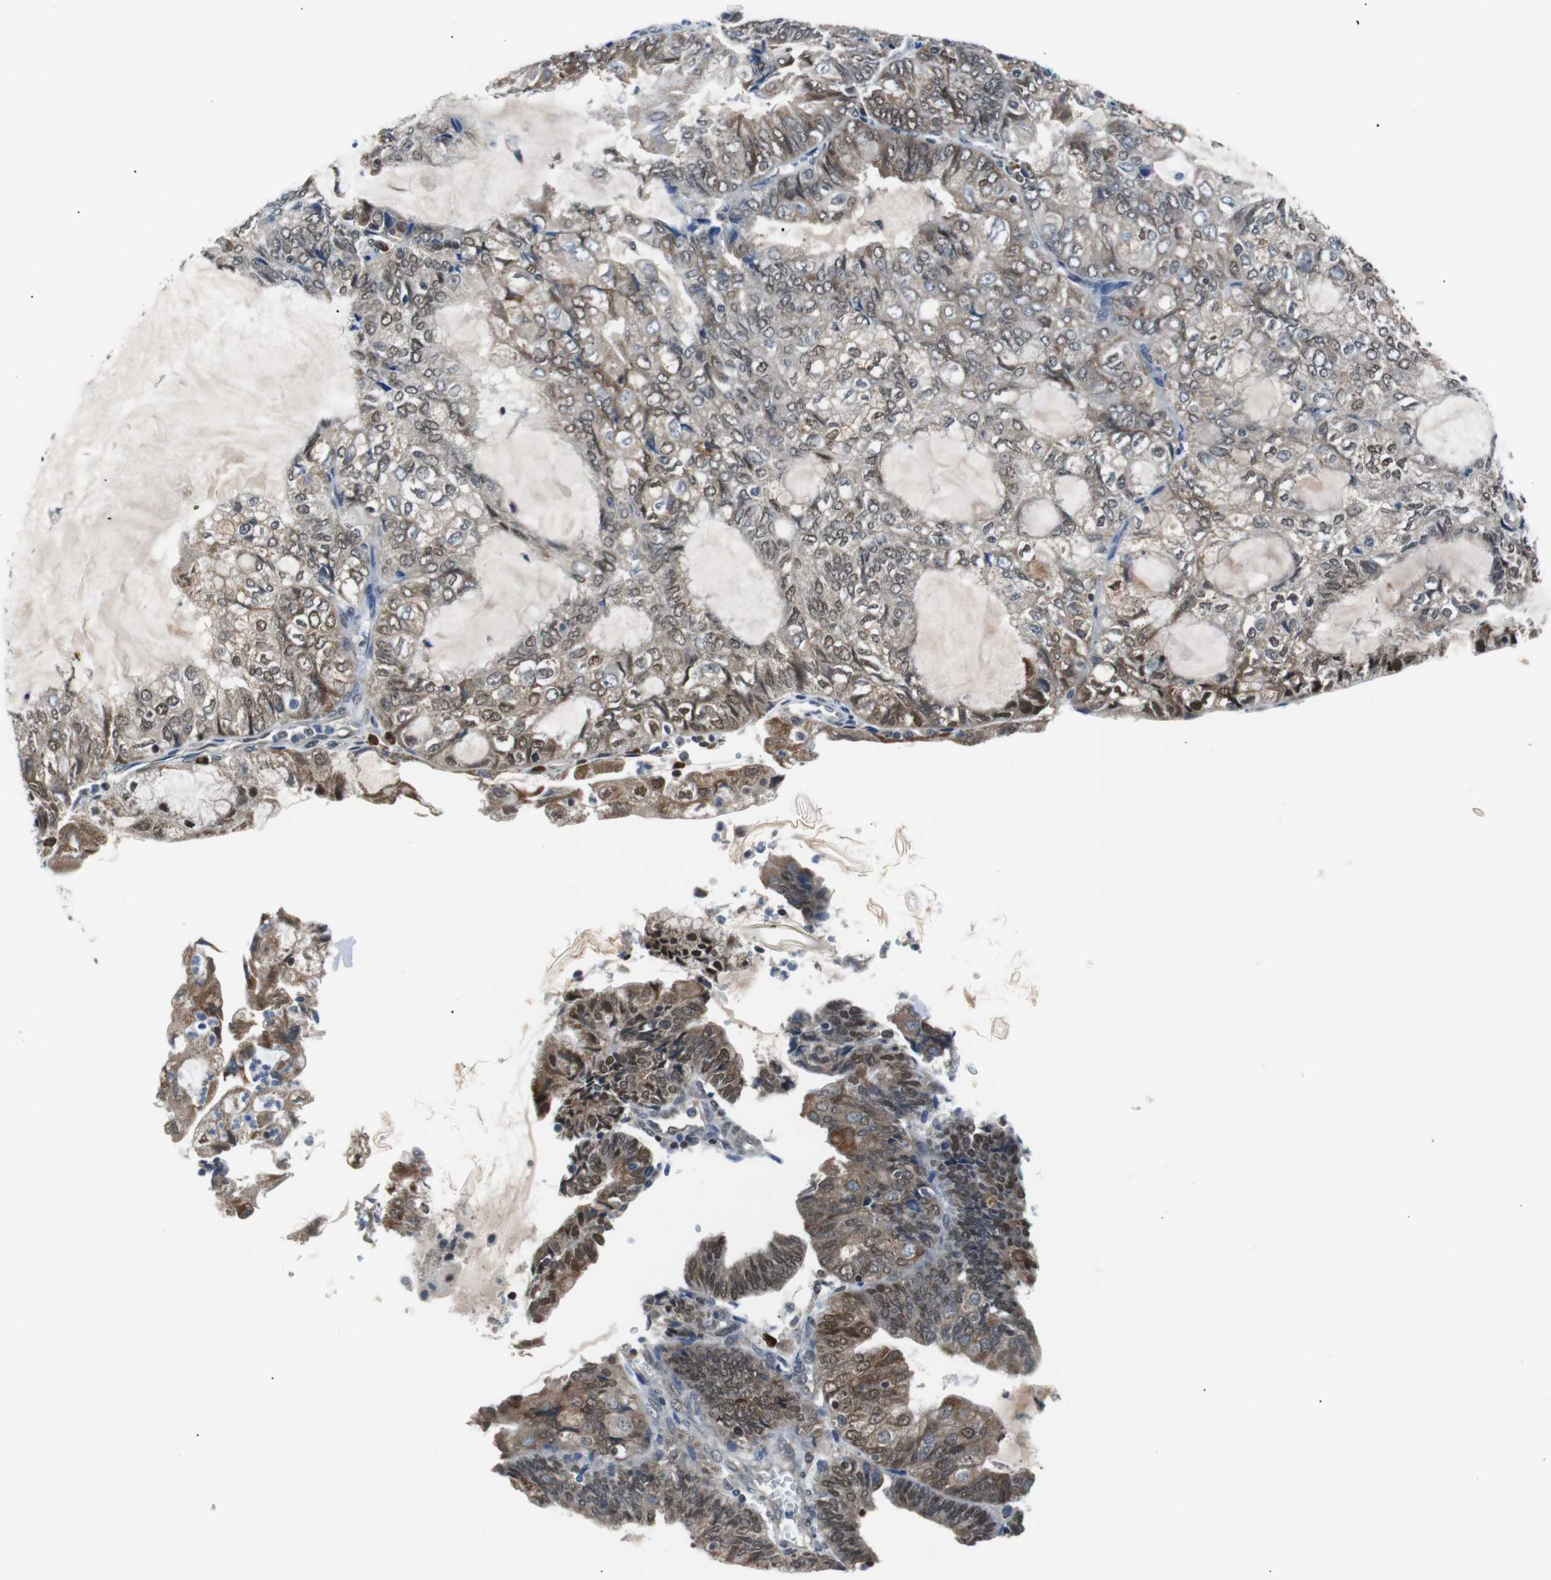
{"staining": {"intensity": "moderate", "quantity": "25%-75%", "location": "cytoplasmic/membranous,nuclear"}, "tissue": "endometrial cancer", "cell_type": "Tumor cells", "image_type": "cancer", "snomed": [{"axis": "morphology", "description": "Adenocarcinoma, NOS"}, {"axis": "topography", "description": "Endometrium"}], "caption": "Tumor cells show moderate cytoplasmic/membranous and nuclear positivity in about 25%-75% of cells in endometrial cancer (adenocarcinoma).", "gene": "USP28", "patient": {"sex": "female", "age": 81}}